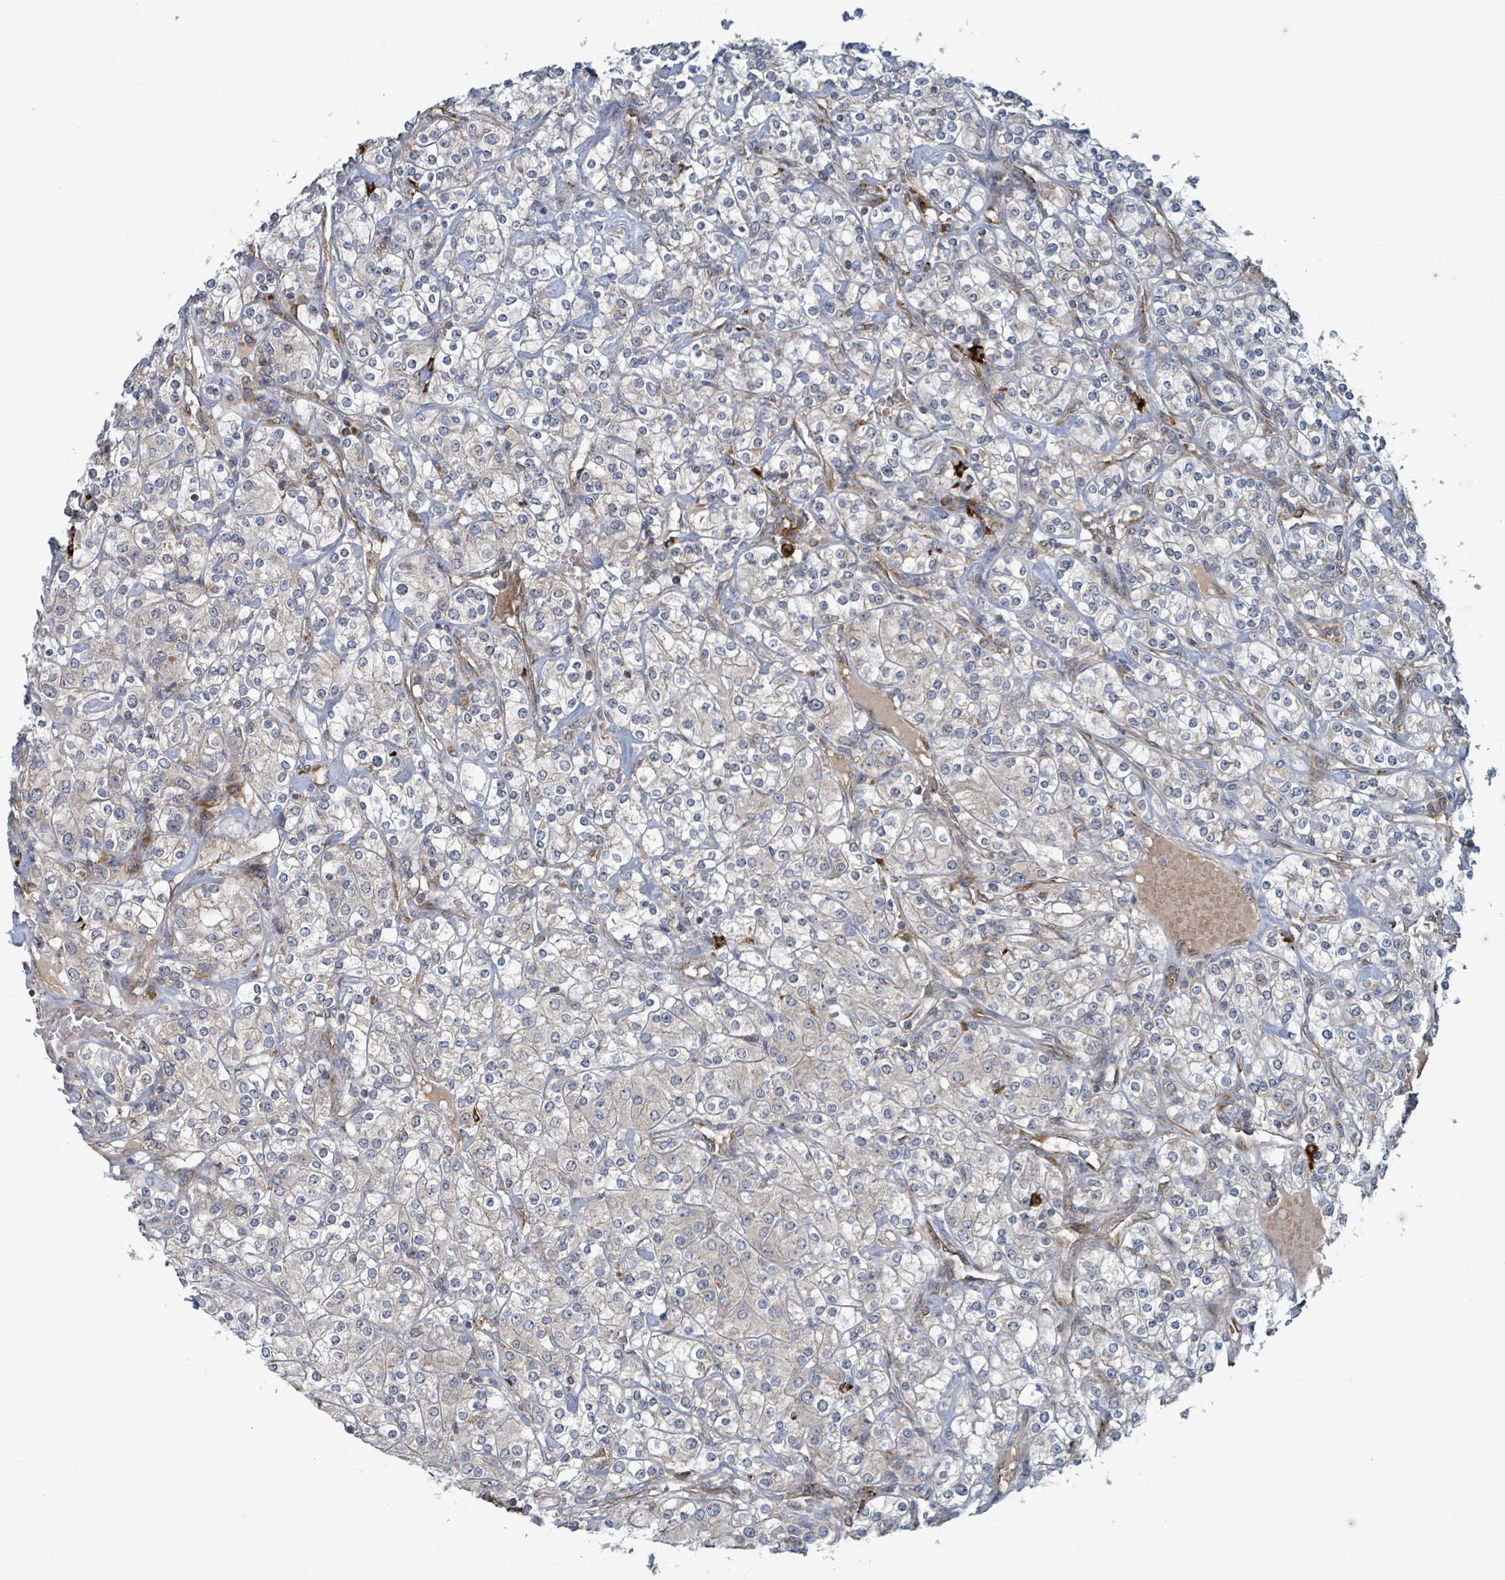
{"staining": {"intensity": "negative", "quantity": "none", "location": "none"}, "tissue": "renal cancer", "cell_type": "Tumor cells", "image_type": "cancer", "snomed": [{"axis": "morphology", "description": "Adenocarcinoma, NOS"}, {"axis": "topography", "description": "Kidney"}], "caption": "IHC image of renal cancer (adenocarcinoma) stained for a protein (brown), which displays no staining in tumor cells.", "gene": "OR51E1", "patient": {"sex": "male", "age": 77}}